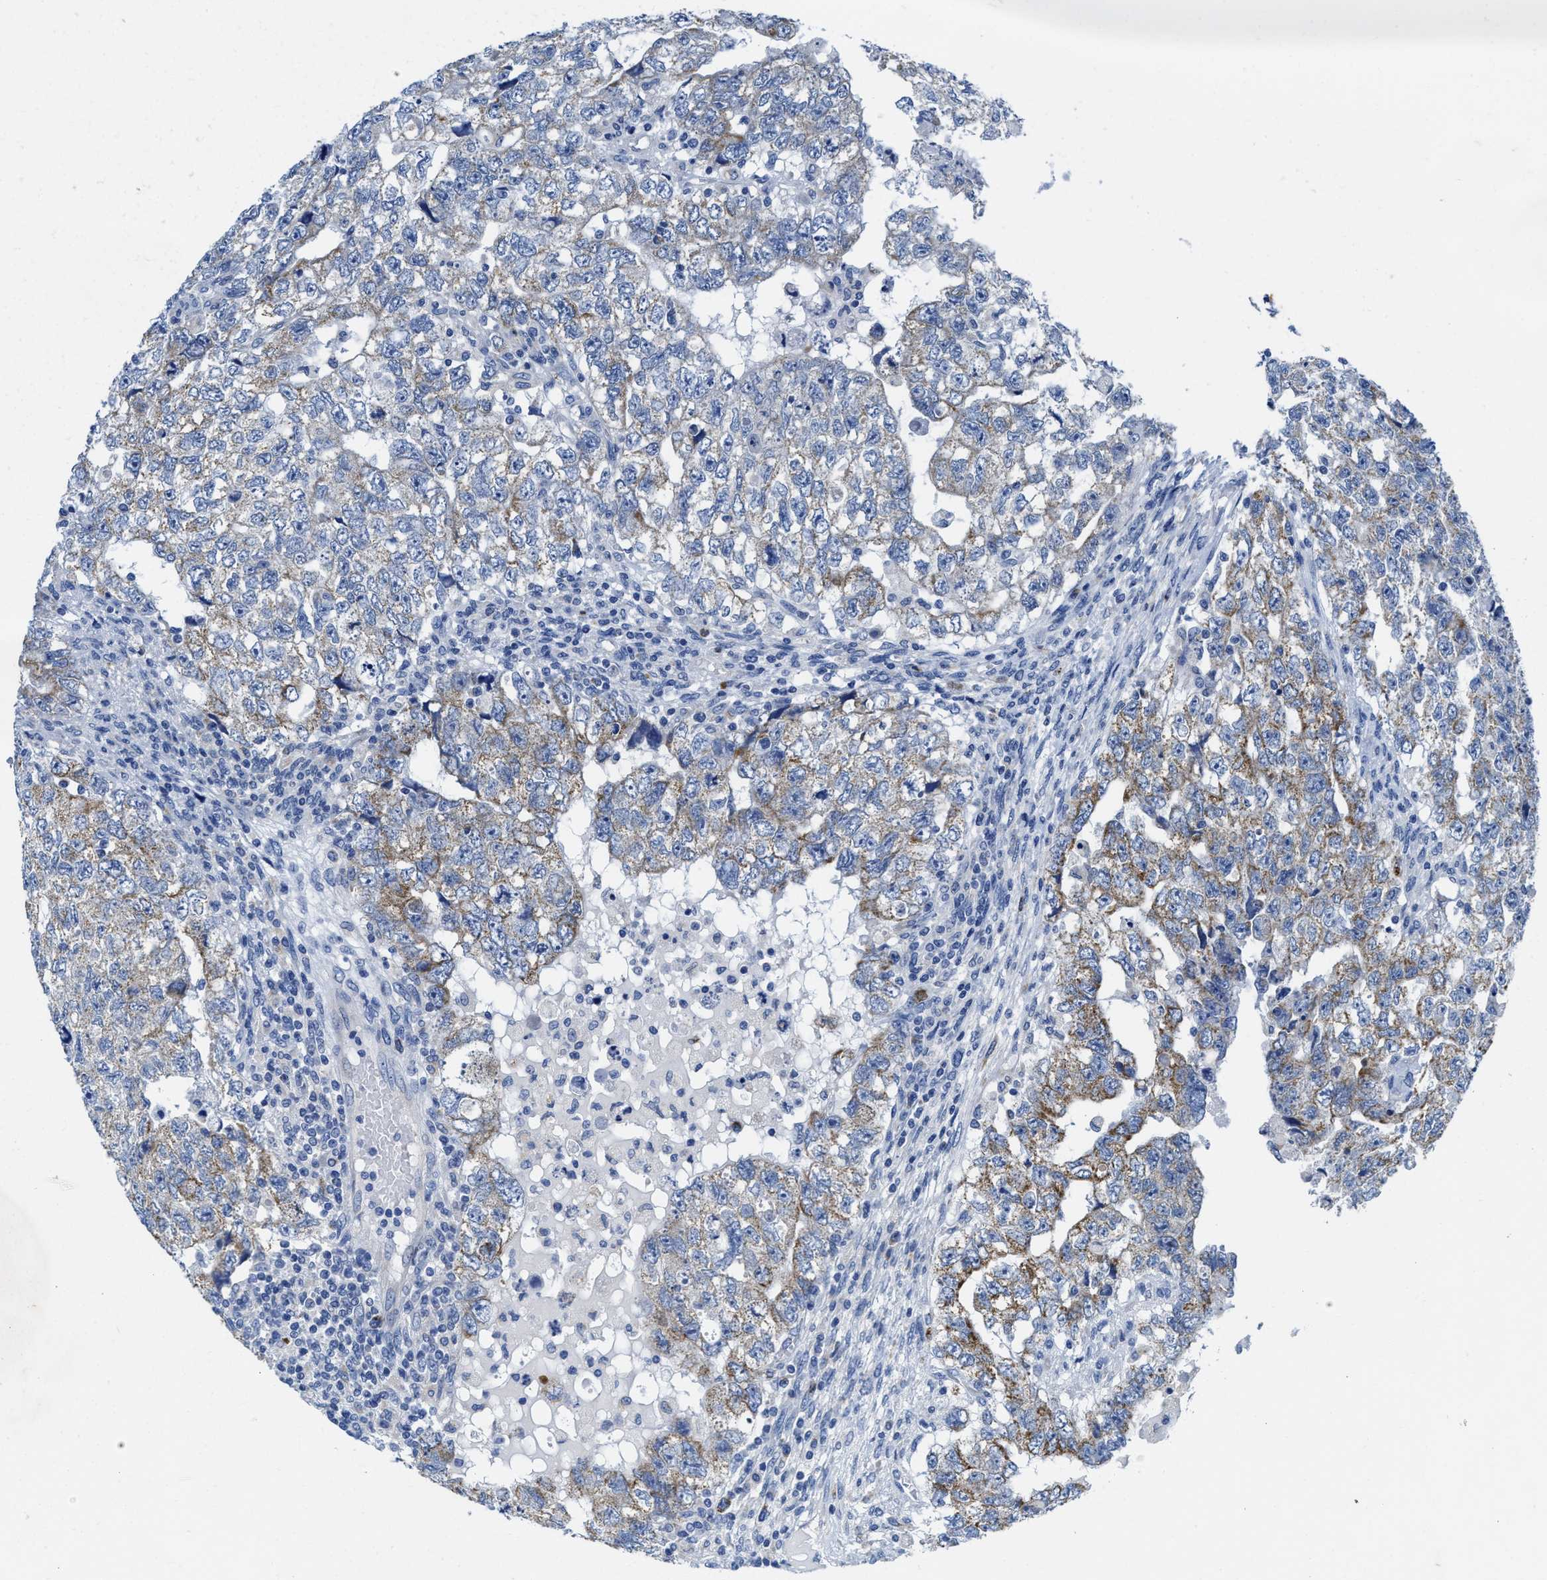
{"staining": {"intensity": "moderate", "quantity": "25%-75%", "location": "cytoplasmic/membranous"}, "tissue": "testis cancer", "cell_type": "Tumor cells", "image_type": "cancer", "snomed": [{"axis": "morphology", "description": "Carcinoma, Embryonal, NOS"}, {"axis": "topography", "description": "Testis"}], "caption": "This histopathology image demonstrates immunohistochemistry (IHC) staining of human embryonal carcinoma (testis), with medium moderate cytoplasmic/membranous expression in about 25%-75% of tumor cells.", "gene": "TBRG4", "patient": {"sex": "male", "age": 36}}